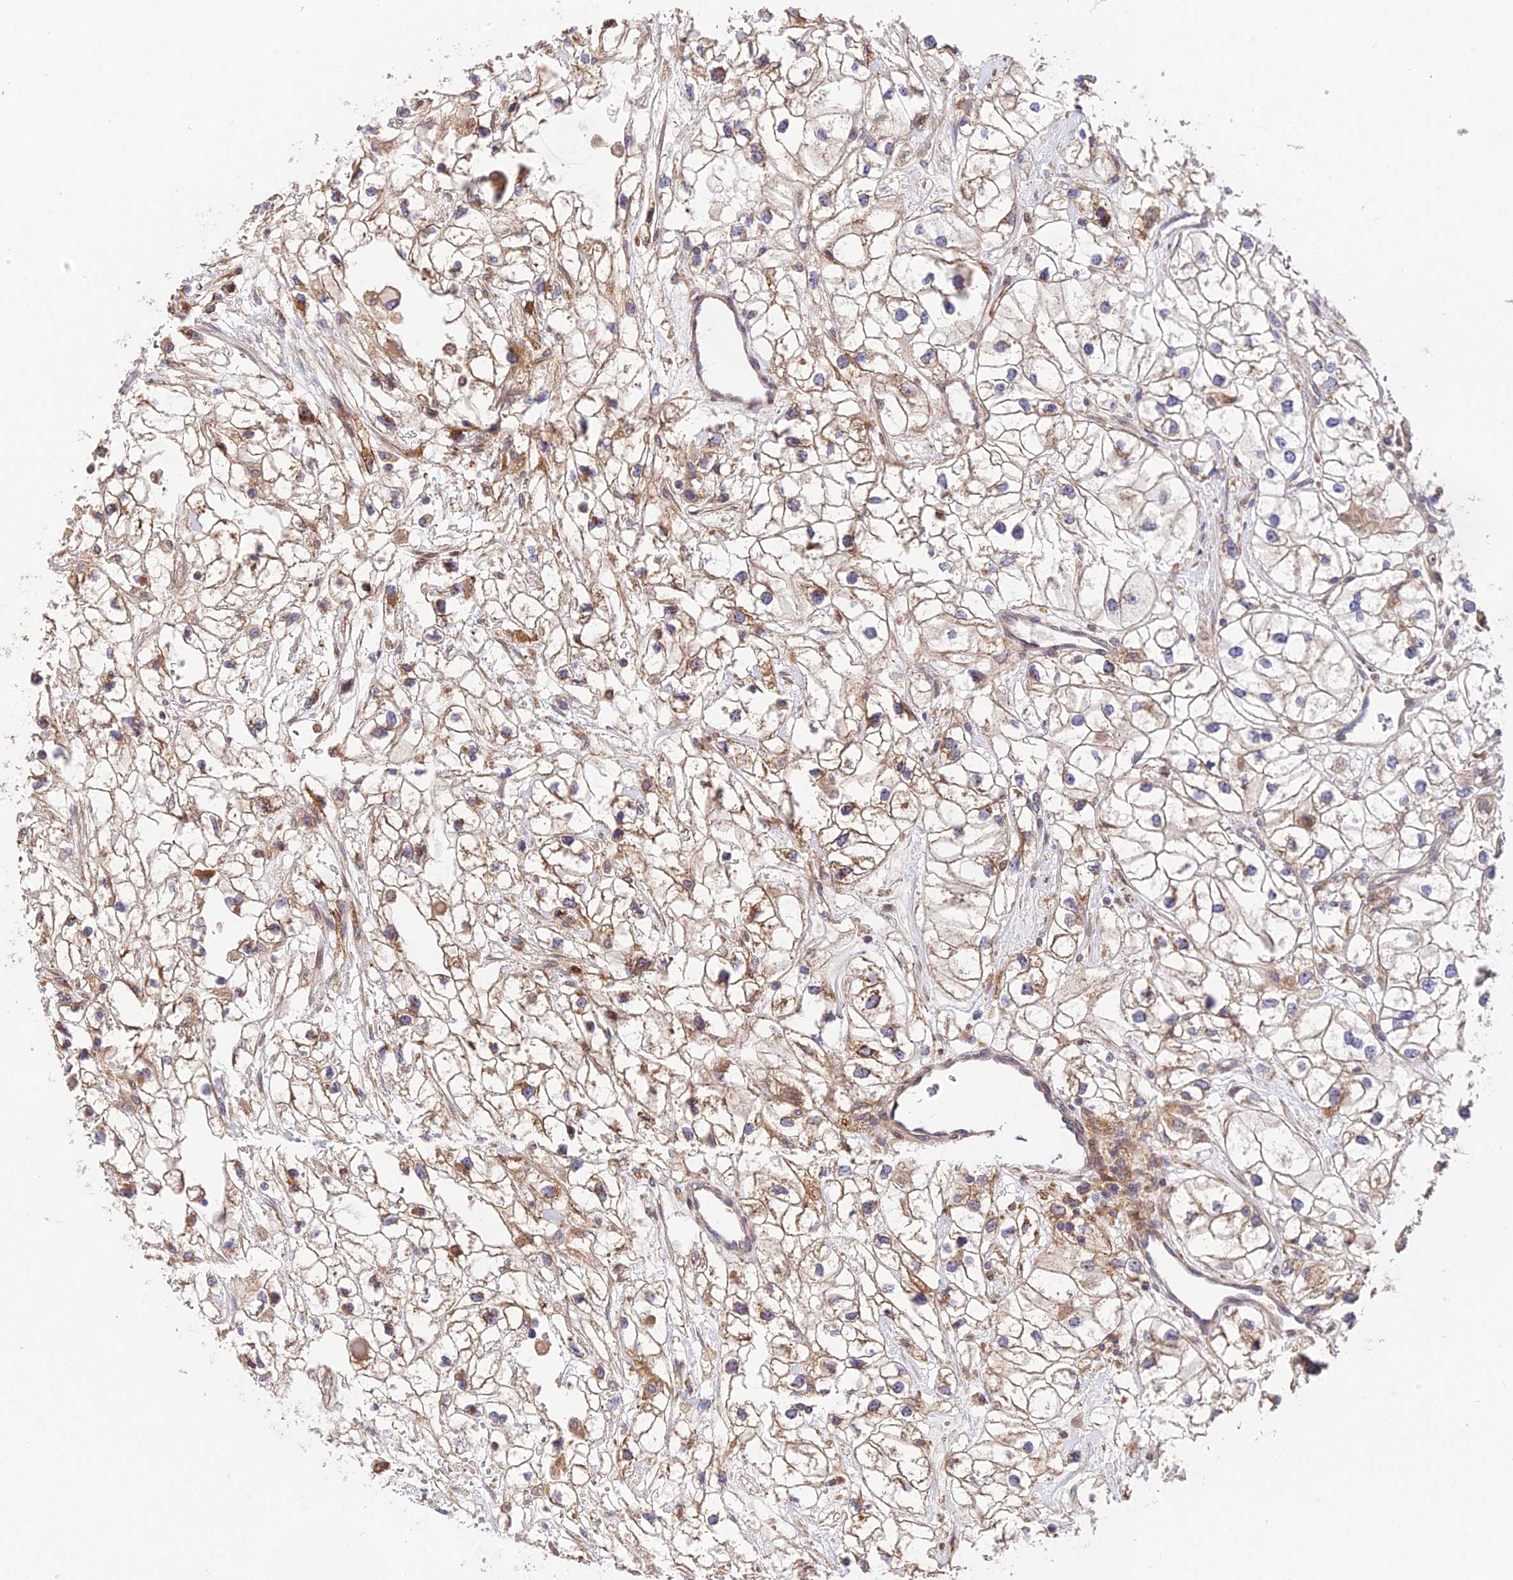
{"staining": {"intensity": "moderate", "quantity": ">75%", "location": "cytoplasmic/membranous"}, "tissue": "renal cancer", "cell_type": "Tumor cells", "image_type": "cancer", "snomed": [{"axis": "morphology", "description": "Adenocarcinoma, NOS"}, {"axis": "topography", "description": "Kidney"}], "caption": "A micrograph of renal cancer stained for a protein displays moderate cytoplasmic/membranous brown staining in tumor cells.", "gene": "ROCK1", "patient": {"sex": "male", "age": 59}}